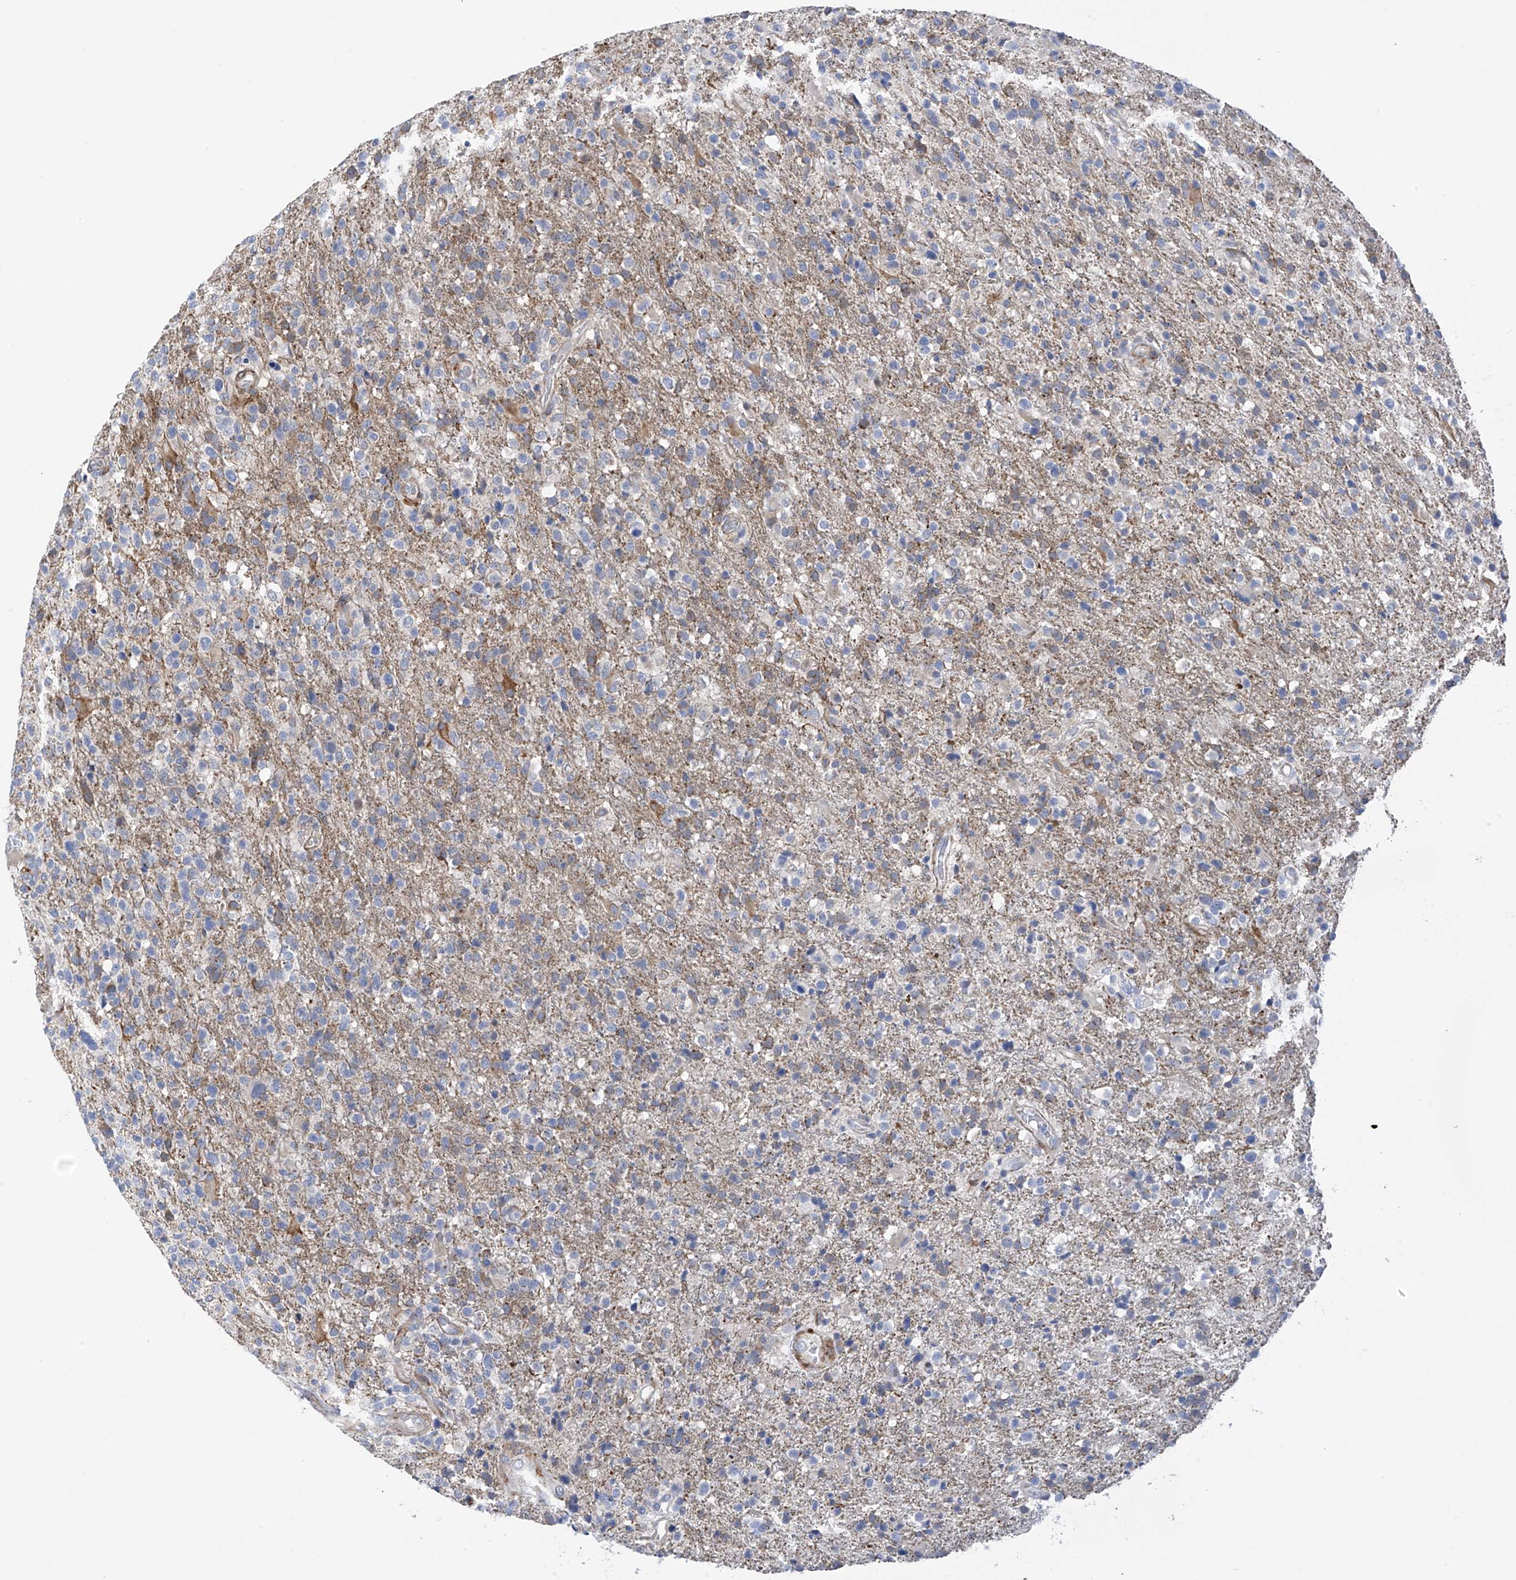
{"staining": {"intensity": "negative", "quantity": "none", "location": "none"}, "tissue": "glioma", "cell_type": "Tumor cells", "image_type": "cancer", "snomed": [{"axis": "morphology", "description": "Glioma, malignant, High grade"}, {"axis": "topography", "description": "Brain"}], "caption": "This micrograph is of glioma stained with IHC to label a protein in brown with the nuclei are counter-stained blue. There is no staining in tumor cells. Brightfield microscopy of immunohistochemistry stained with DAB (brown) and hematoxylin (blue), captured at high magnification.", "gene": "ZNF641", "patient": {"sex": "male", "age": 72}}